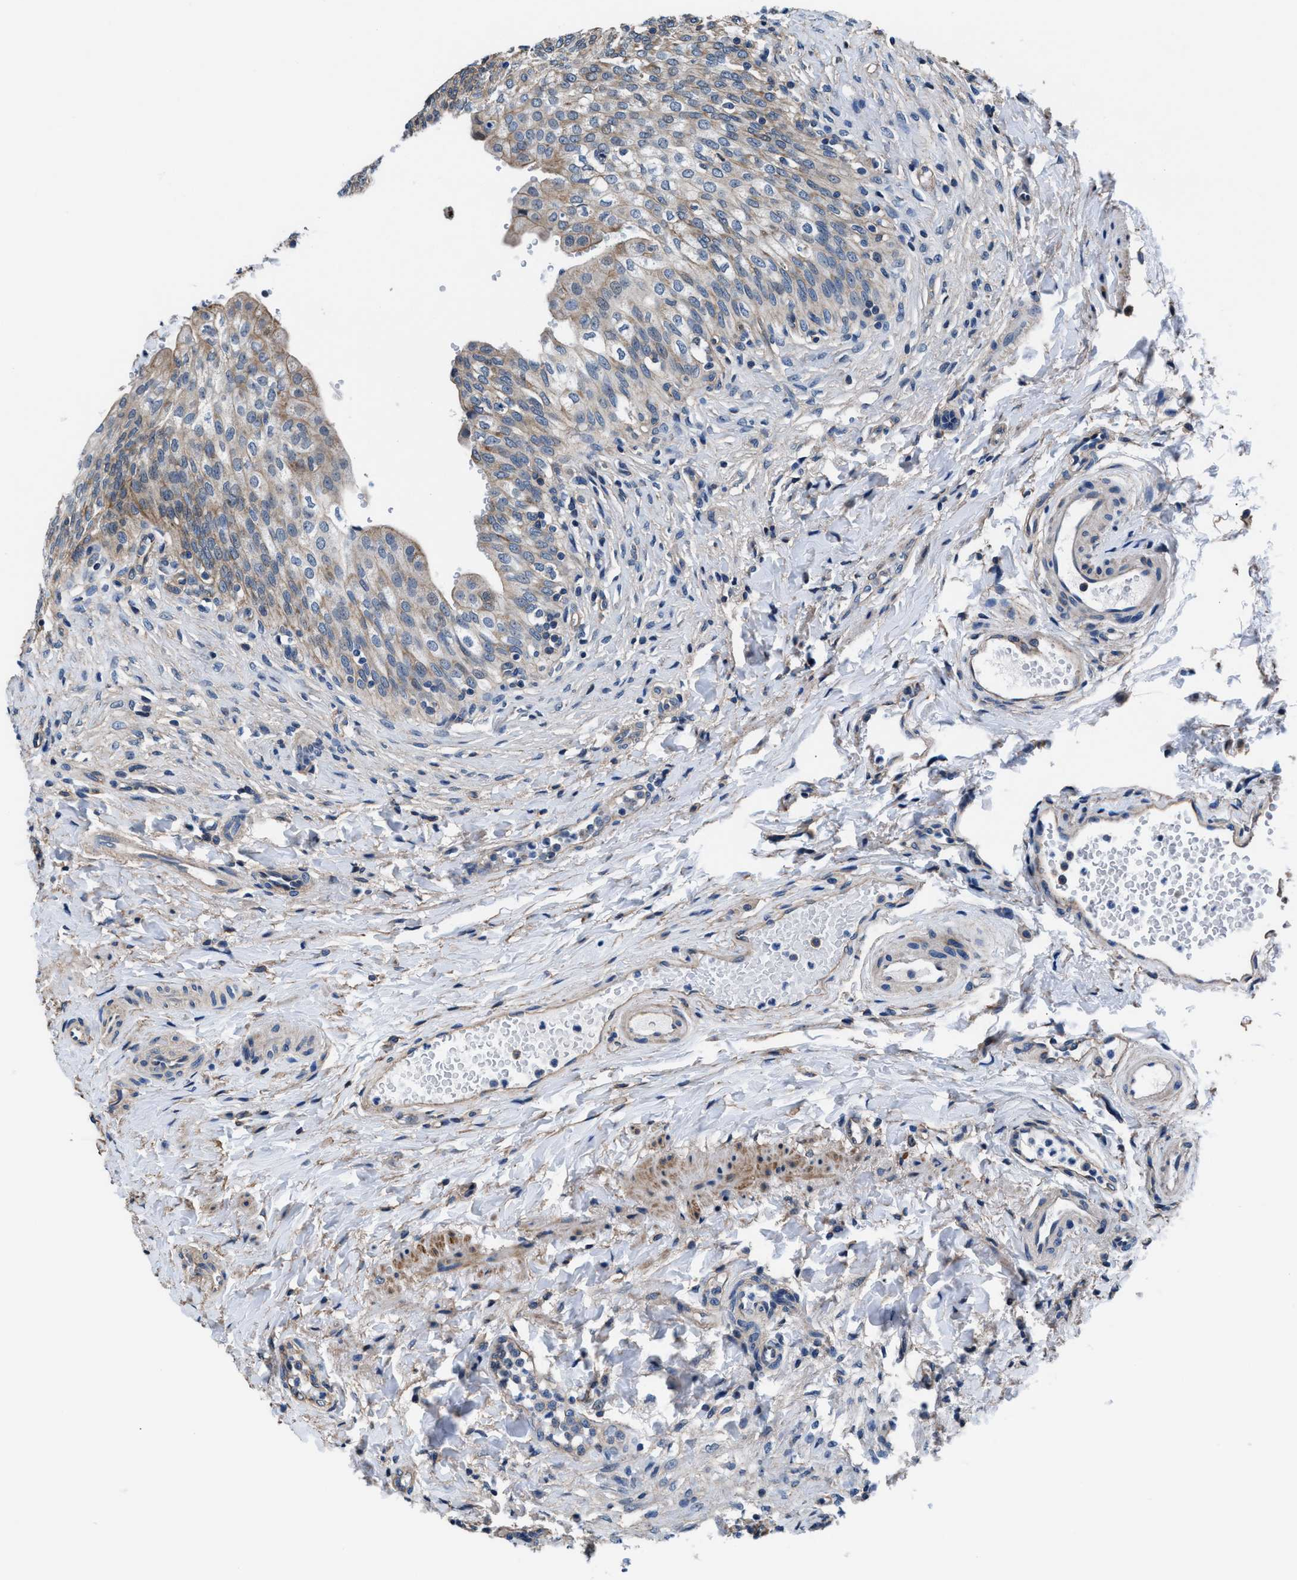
{"staining": {"intensity": "moderate", "quantity": "25%-75%", "location": "cytoplasmic/membranous"}, "tissue": "urinary bladder", "cell_type": "Urothelial cells", "image_type": "normal", "snomed": [{"axis": "morphology", "description": "Urothelial carcinoma, High grade"}, {"axis": "topography", "description": "Urinary bladder"}], "caption": "Human urinary bladder stained with a brown dye demonstrates moderate cytoplasmic/membranous positive positivity in approximately 25%-75% of urothelial cells.", "gene": "NKTR", "patient": {"sex": "male", "age": 46}}